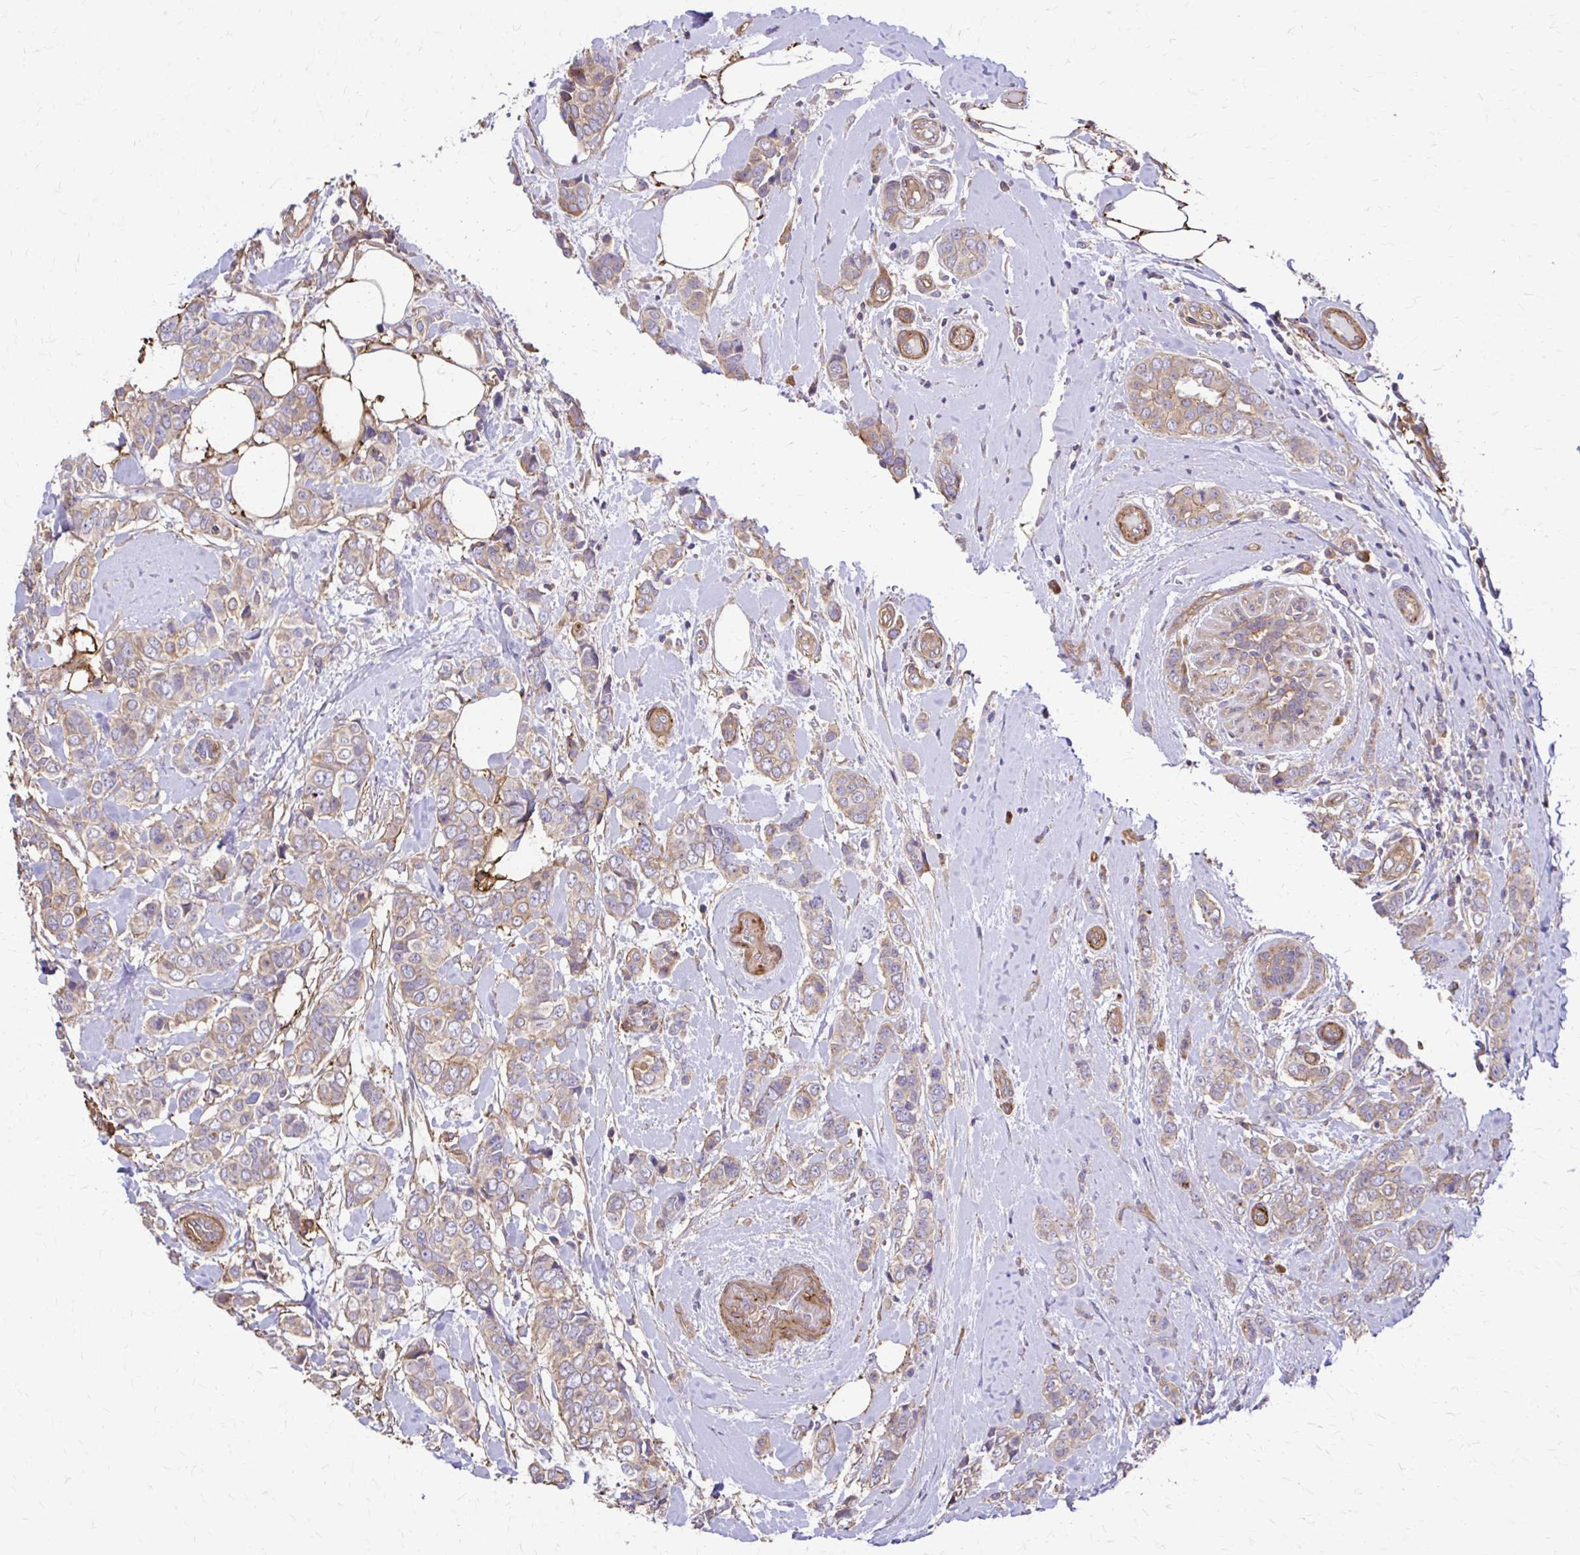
{"staining": {"intensity": "weak", "quantity": "25%-75%", "location": "cytoplasmic/membranous"}, "tissue": "breast cancer", "cell_type": "Tumor cells", "image_type": "cancer", "snomed": [{"axis": "morphology", "description": "Lobular carcinoma"}, {"axis": "topography", "description": "Breast"}], "caption": "A low amount of weak cytoplasmic/membranous expression is present in about 25%-75% of tumor cells in breast lobular carcinoma tissue. The staining was performed using DAB (3,3'-diaminobenzidine), with brown indicating positive protein expression. Nuclei are stained blue with hematoxylin.", "gene": "DSP", "patient": {"sex": "female", "age": 51}}